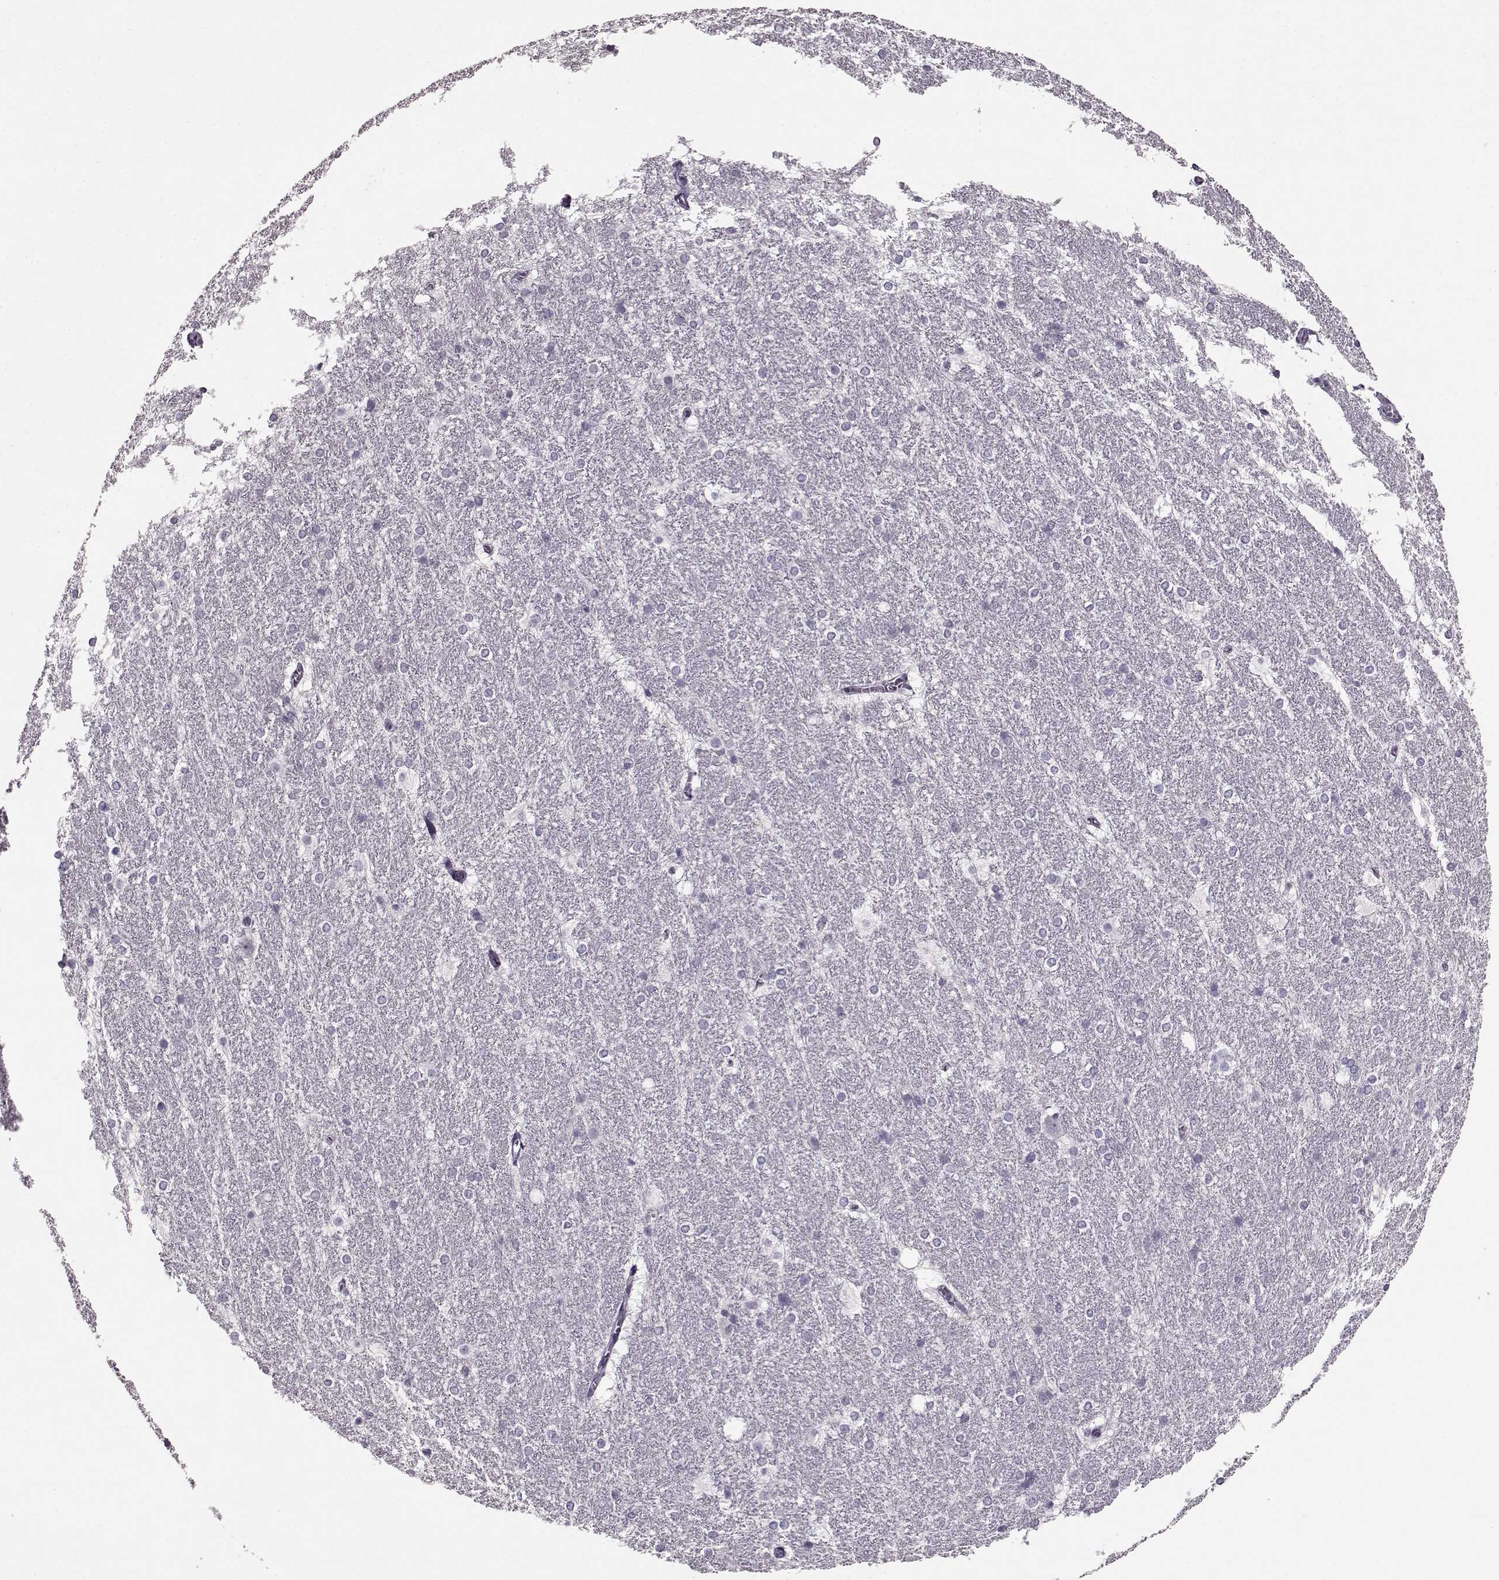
{"staining": {"intensity": "negative", "quantity": "none", "location": "none"}, "tissue": "hippocampus", "cell_type": "Glial cells", "image_type": "normal", "snomed": [{"axis": "morphology", "description": "Normal tissue, NOS"}, {"axis": "topography", "description": "Cerebral cortex"}, {"axis": "topography", "description": "Hippocampus"}], "caption": "Hippocampus stained for a protein using immunohistochemistry (IHC) reveals no staining glial cells.", "gene": "RP1L1", "patient": {"sex": "female", "age": 19}}